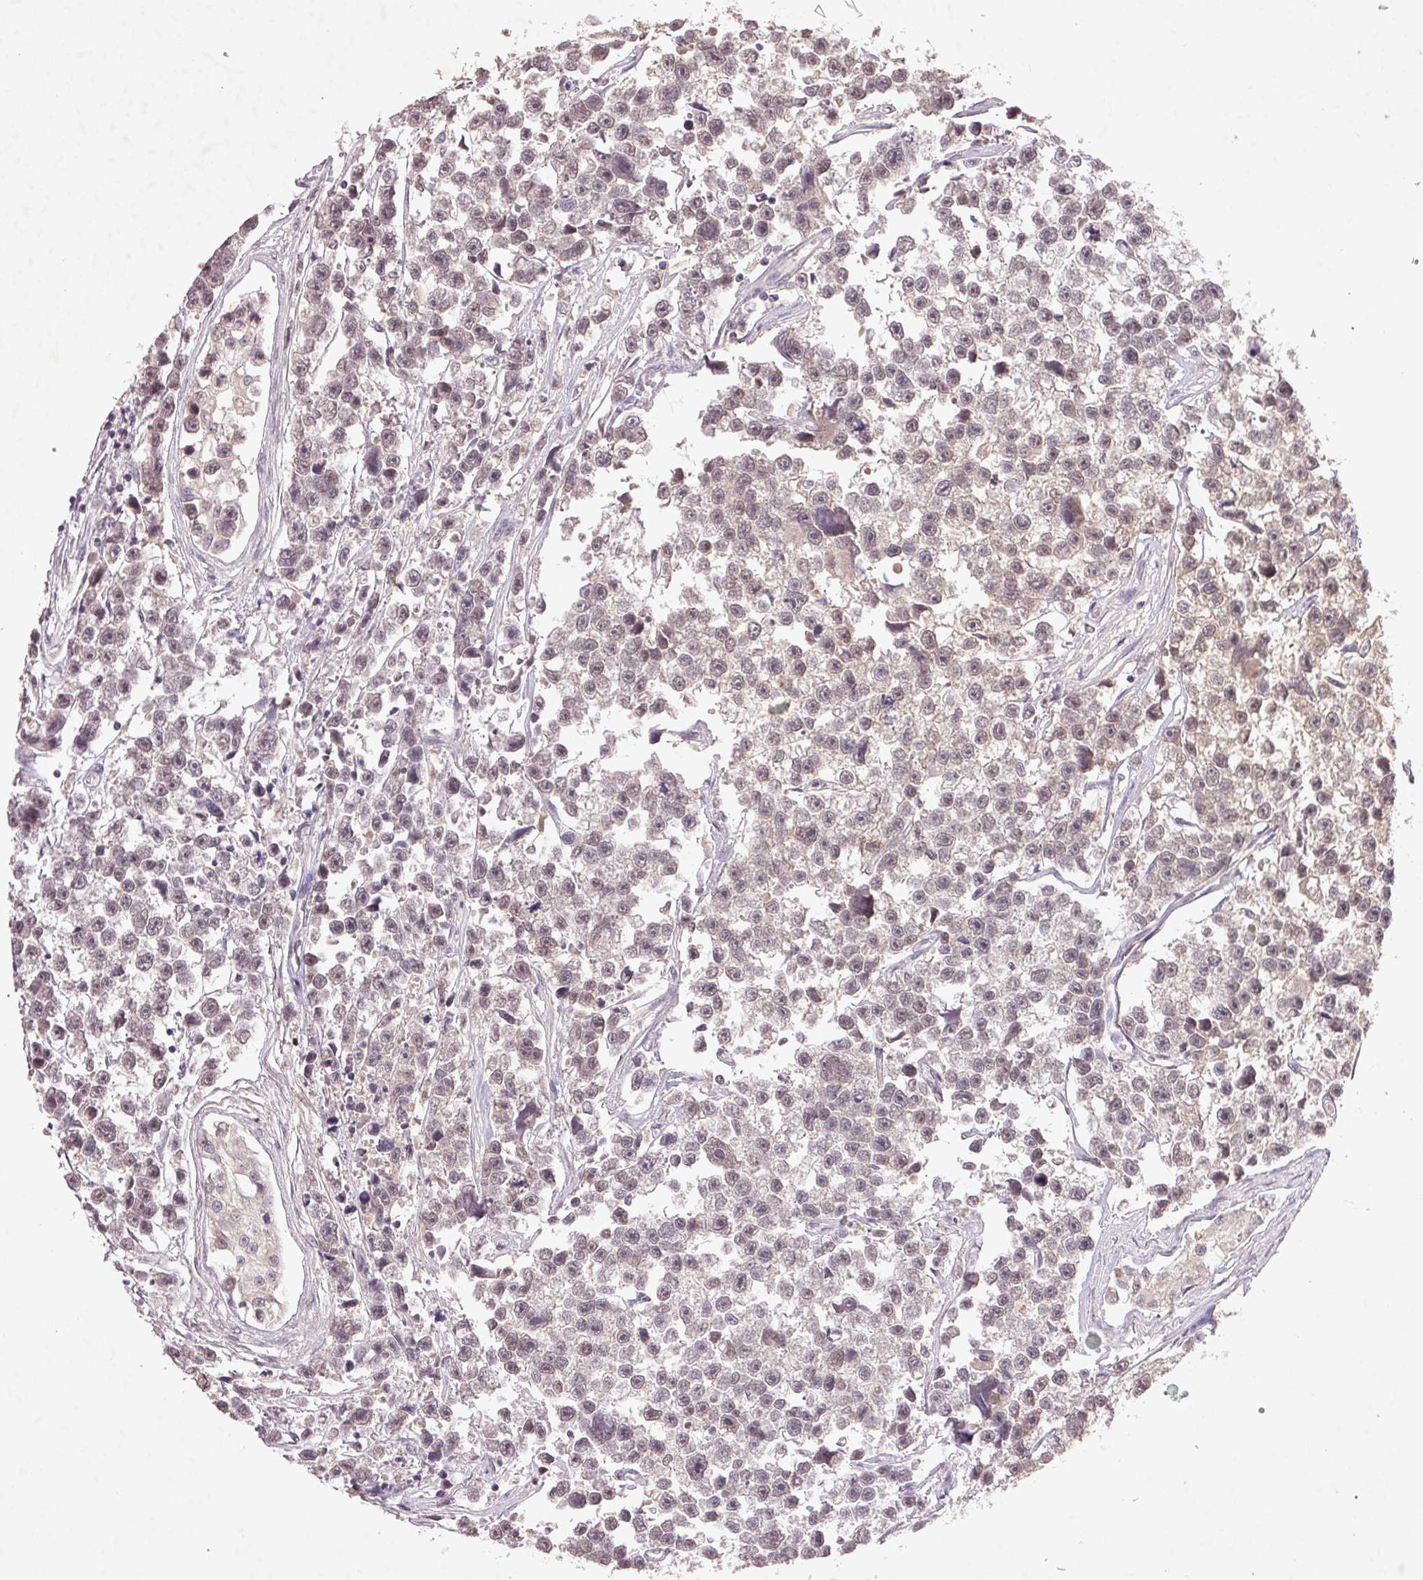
{"staining": {"intensity": "weak", "quantity": "<25%", "location": "nuclear"}, "tissue": "testis cancer", "cell_type": "Tumor cells", "image_type": "cancer", "snomed": [{"axis": "morphology", "description": "Seminoma, NOS"}, {"axis": "topography", "description": "Testis"}], "caption": "There is no significant expression in tumor cells of testis cancer.", "gene": "FAM168B", "patient": {"sex": "male", "age": 26}}